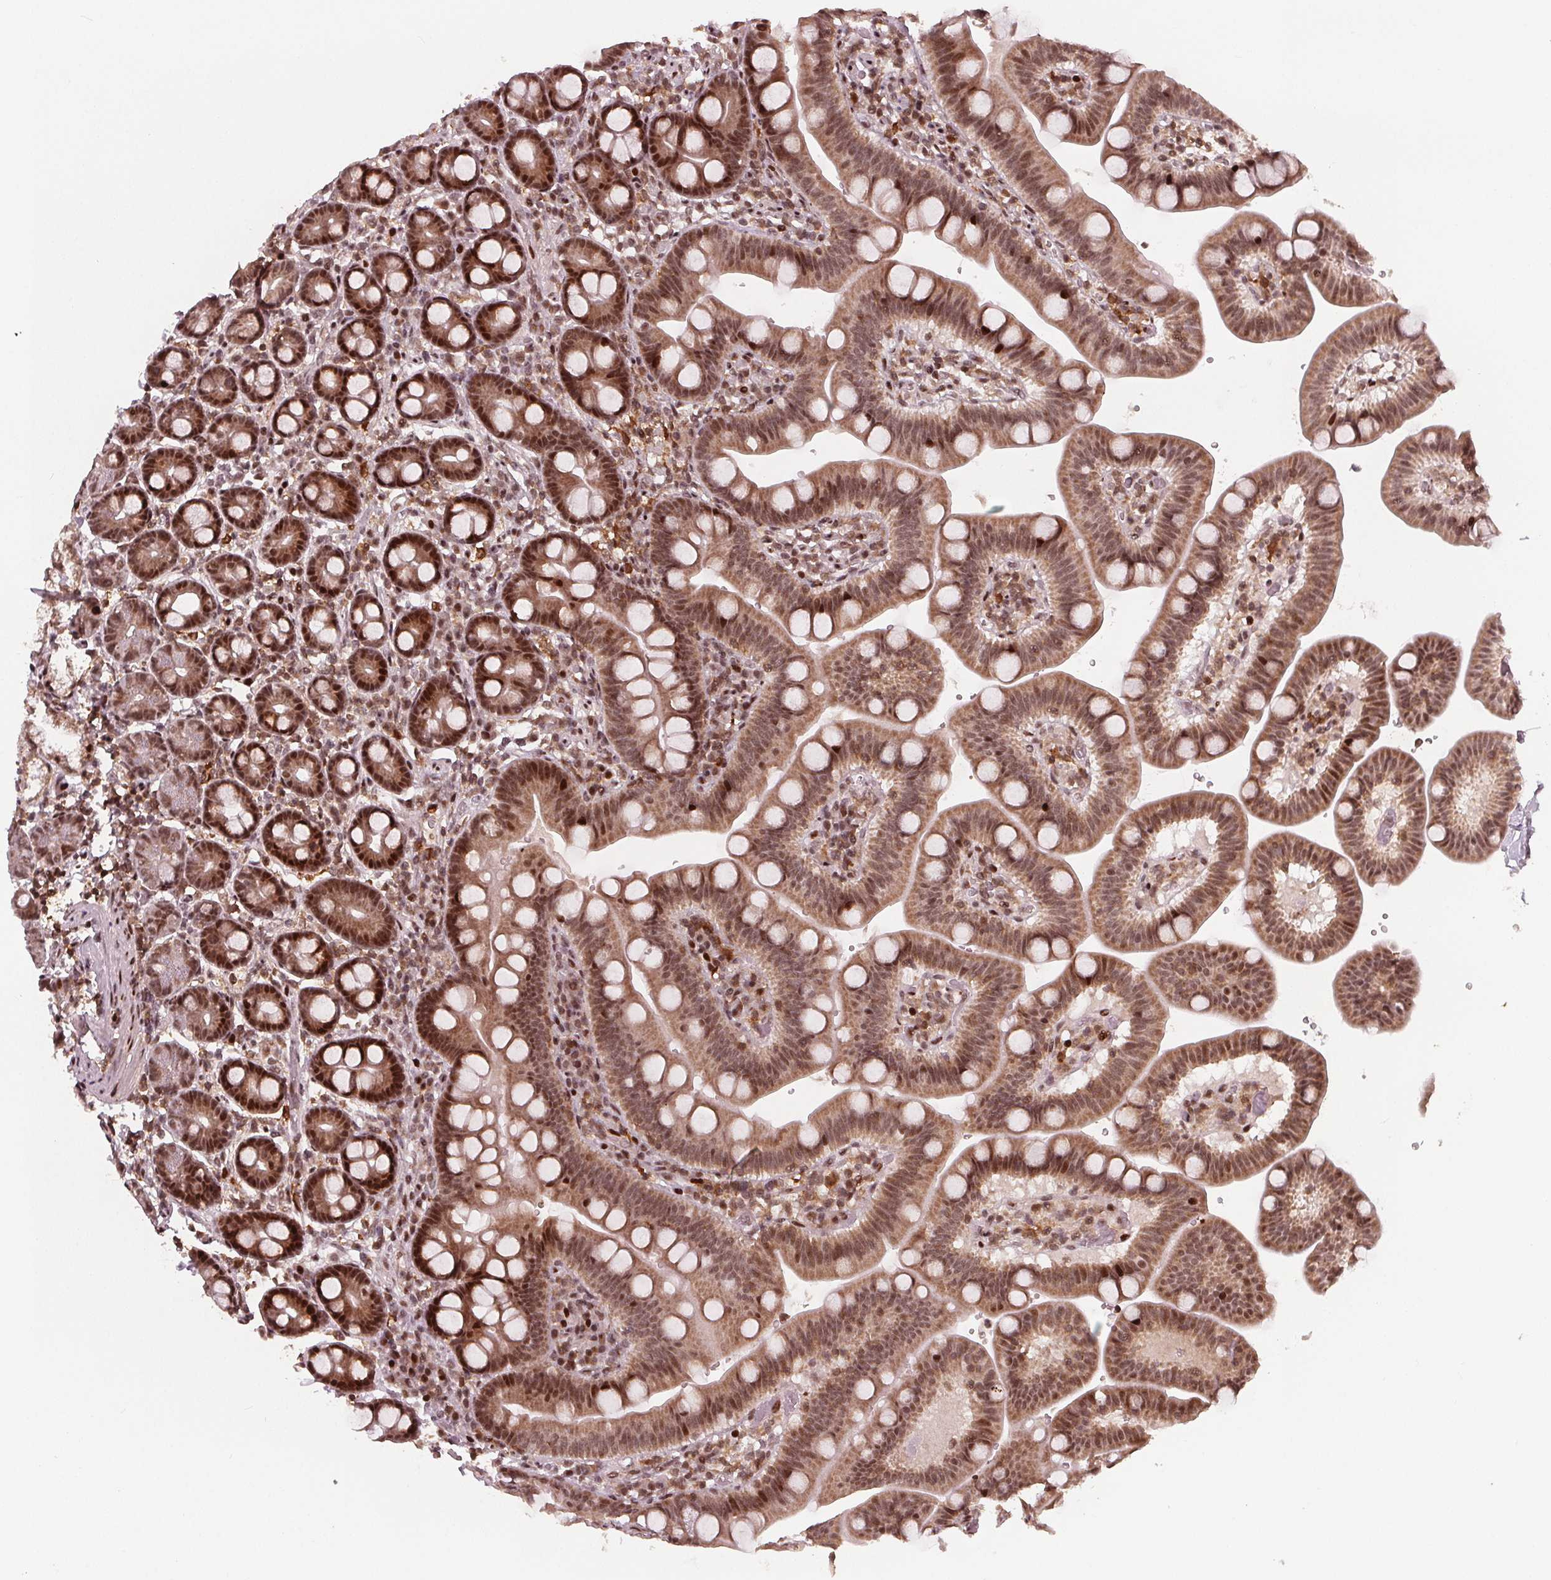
{"staining": {"intensity": "strong", "quantity": ">75%", "location": "cytoplasmic/membranous,nuclear"}, "tissue": "duodenum", "cell_type": "Glandular cells", "image_type": "normal", "snomed": [{"axis": "morphology", "description": "Normal tissue, NOS"}, {"axis": "topography", "description": "Pancreas"}, {"axis": "topography", "description": "Duodenum"}], "caption": "Immunohistochemistry (IHC) (DAB) staining of normal duodenum exhibits strong cytoplasmic/membranous,nuclear protein positivity in about >75% of glandular cells.", "gene": "SNRNP35", "patient": {"sex": "male", "age": 59}}